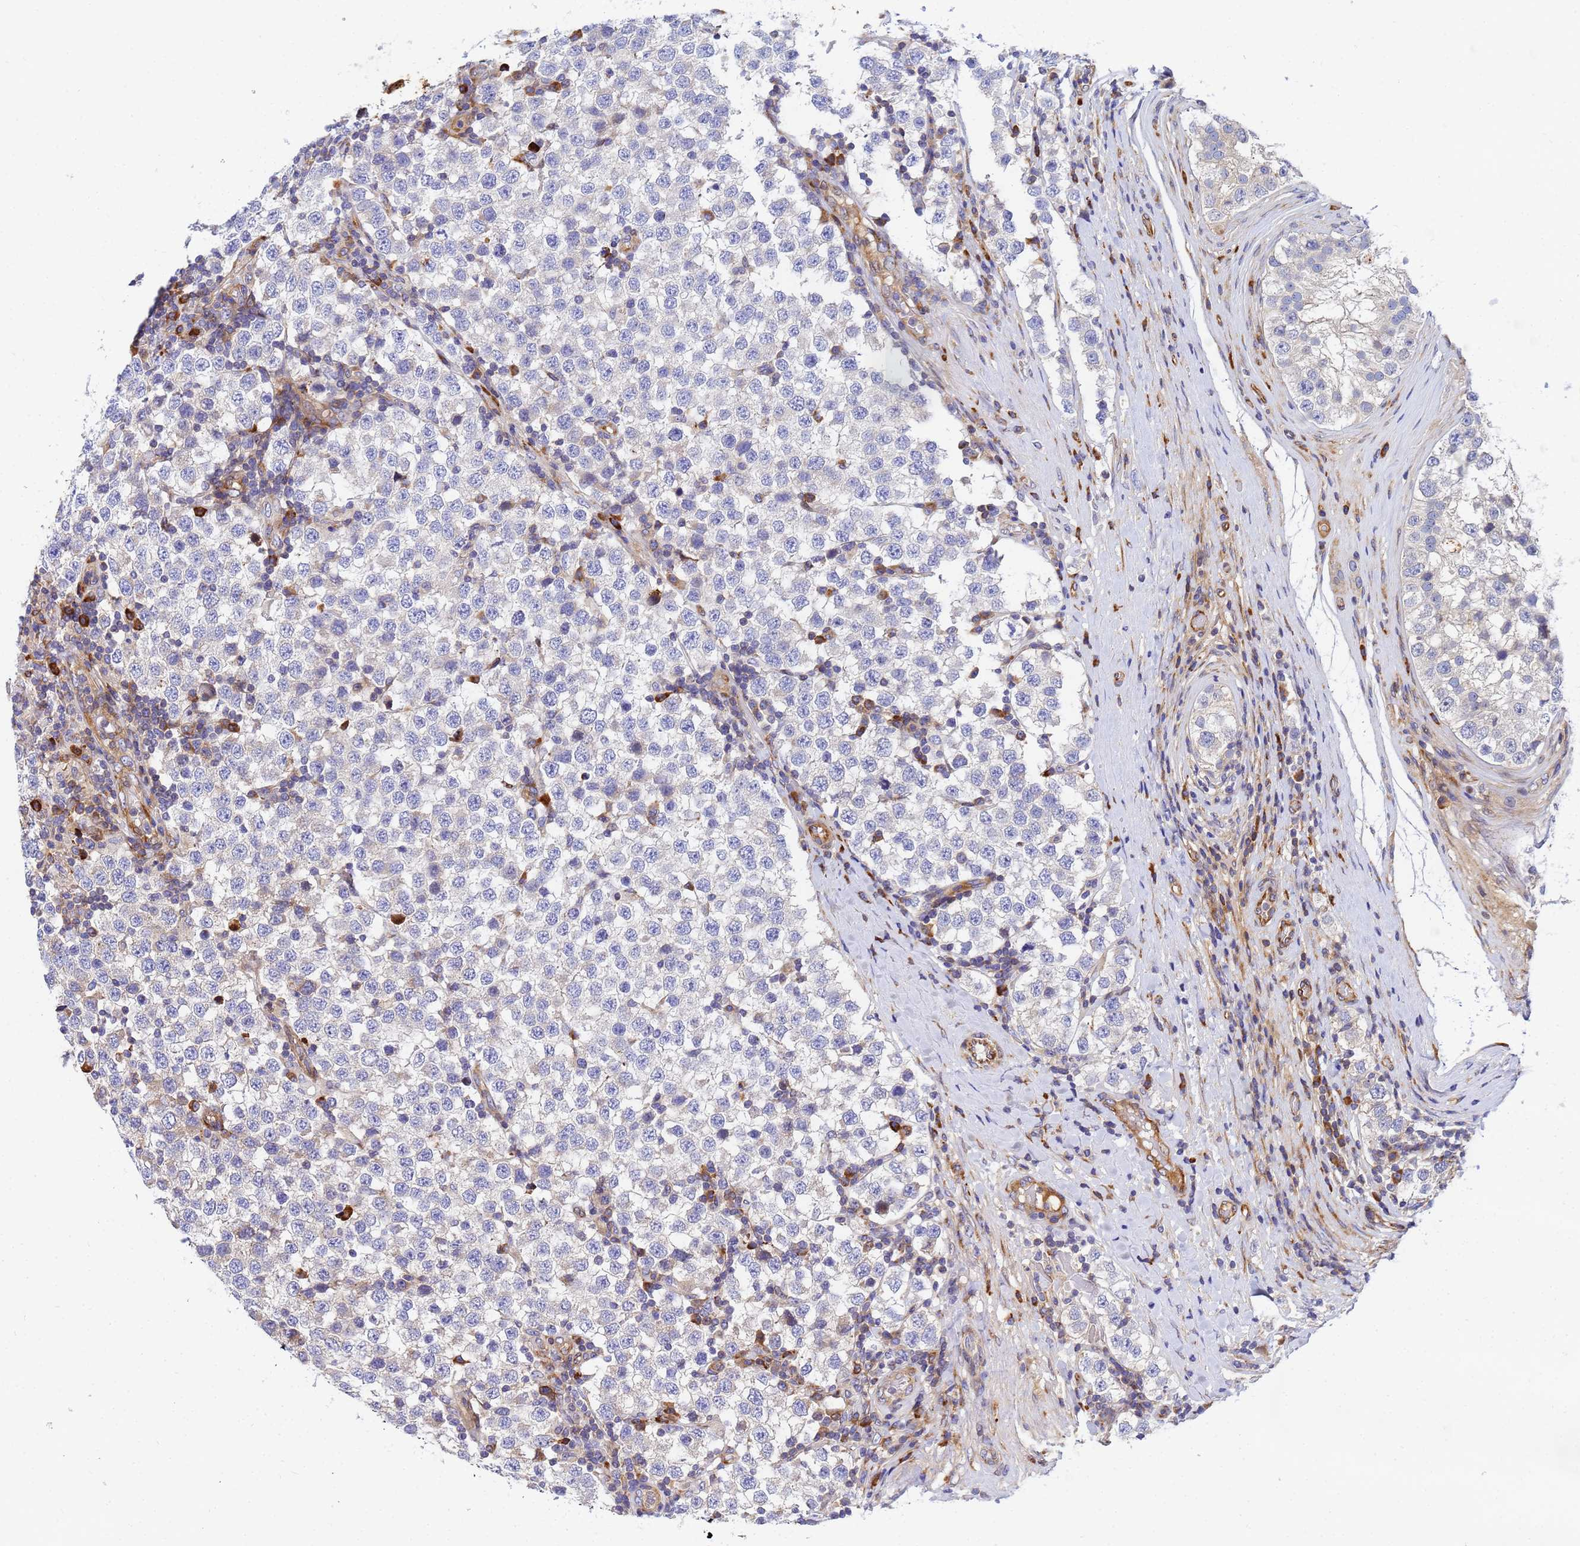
{"staining": {"intensity": "negative", "quantity": "none", "location": "none"}, "tissue": "testis cancer", "cell_type": "Tumor cells", "image_type": "cancer", "snomed": [{"axis": "morphology", "description": "Seminoma, NOS"}, {"axis": "topography", "description": "Testis"}], "caption": "There is no significant staining in tumor cells of testis seminoma. (DAB (3,3'-diaminobenzidine) immunohistochemistry visualized using brightfield microscopy, high magnification).", "gene": "POM121", "patient": {"sex": "male", "age": 34}}